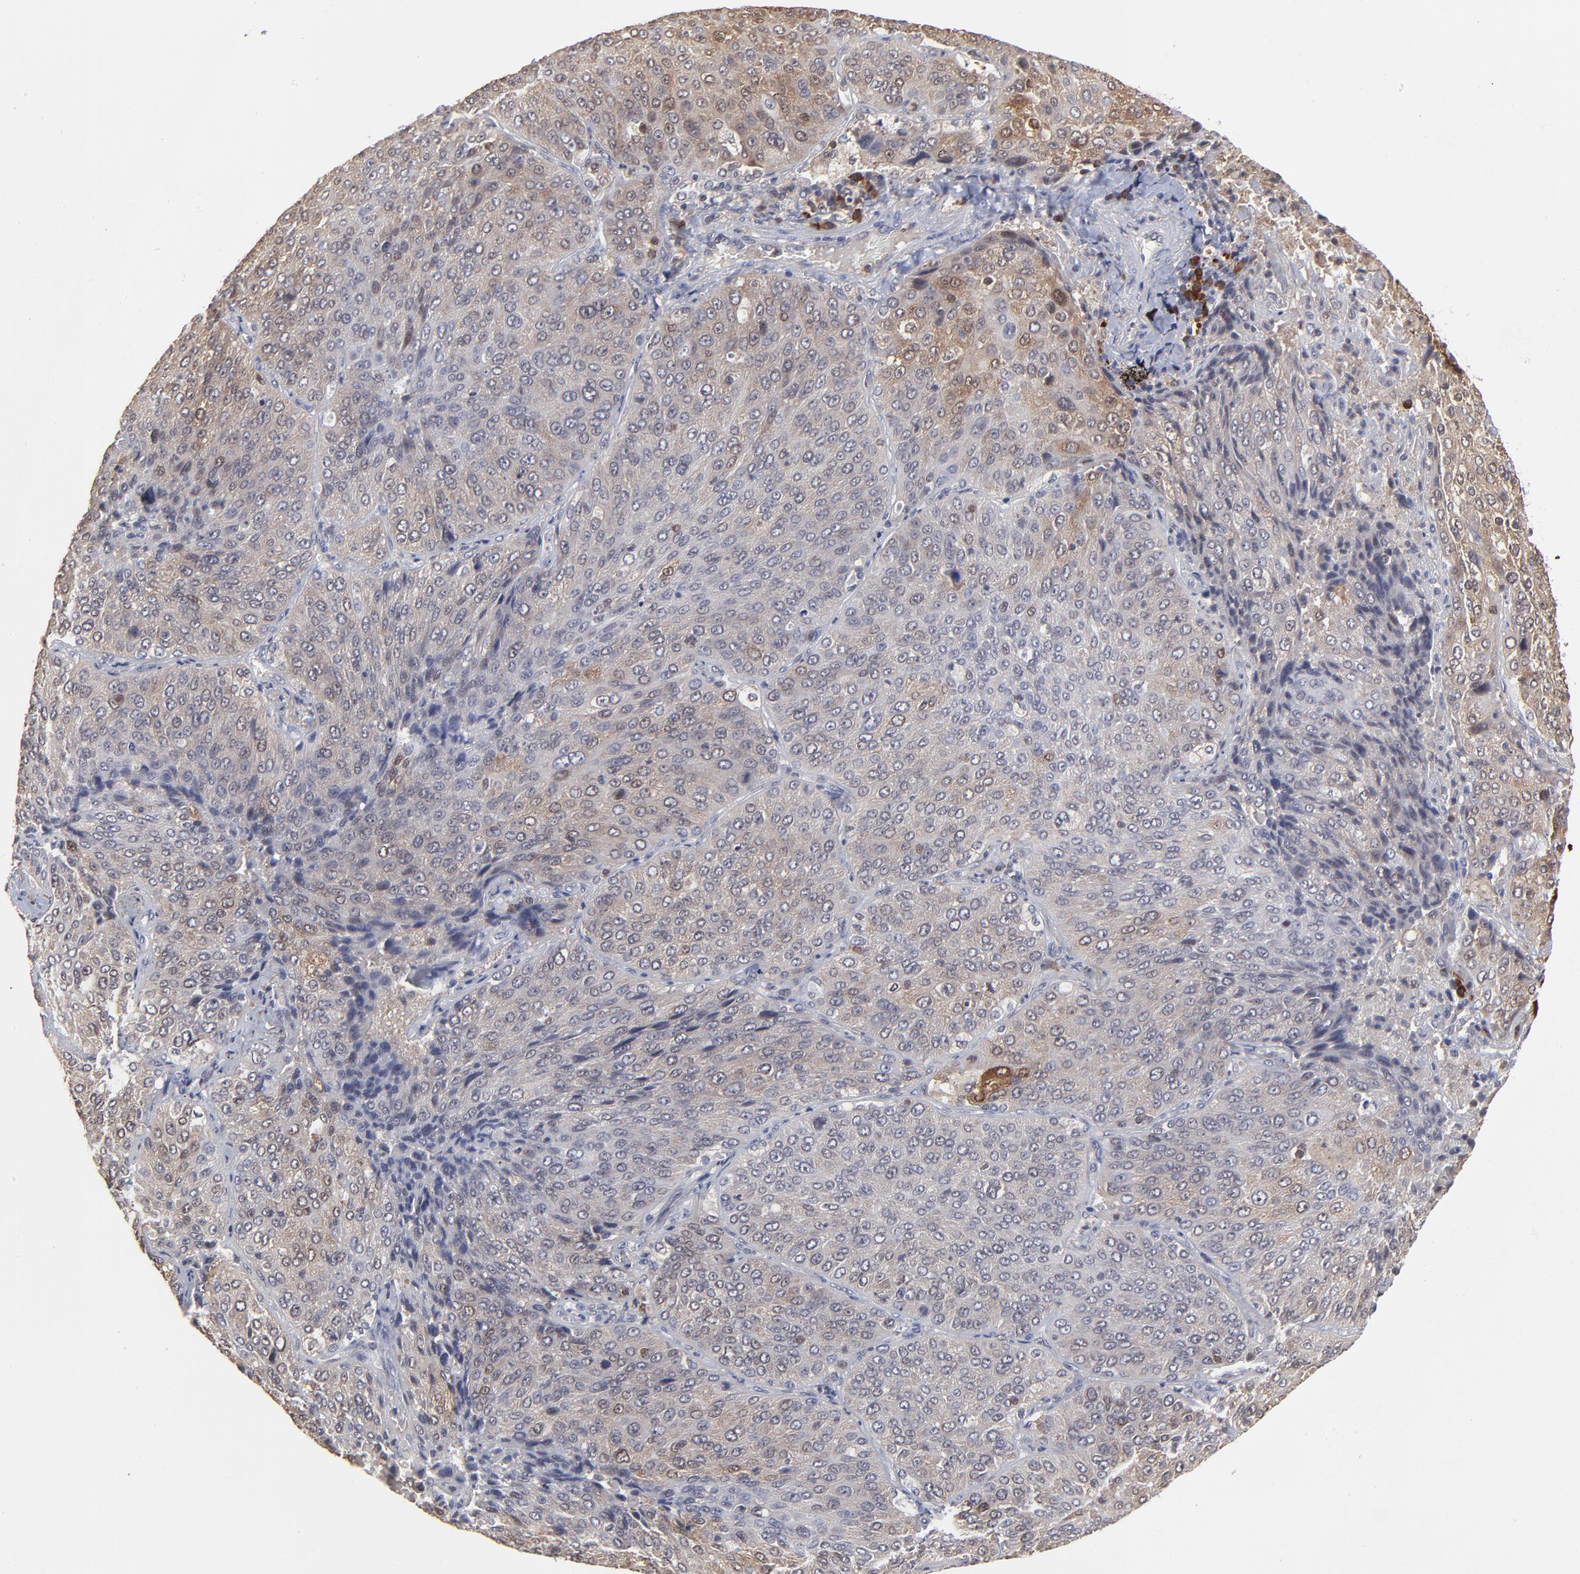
{"staining": {"intensity": "weak", "quantity": "<25%", "location": "cytoplasmic/membranous"}, "tissue": "lung cancer", "cell_type": "Tumor cells", "image_type": "cancer", "snomed": [{"axis": "morphology", "description": "Squamous cell carcinoma, NOS"}, {"axis": "topography", "description": "Lung"}], "caption": "Human lung squamous cell carcinoma stained for a protein using immunohistochemistry (IHC) exhibits no expression in tumor cells.", "gene": "CASP3", "patient": {"sex": "male", "age": 54}}